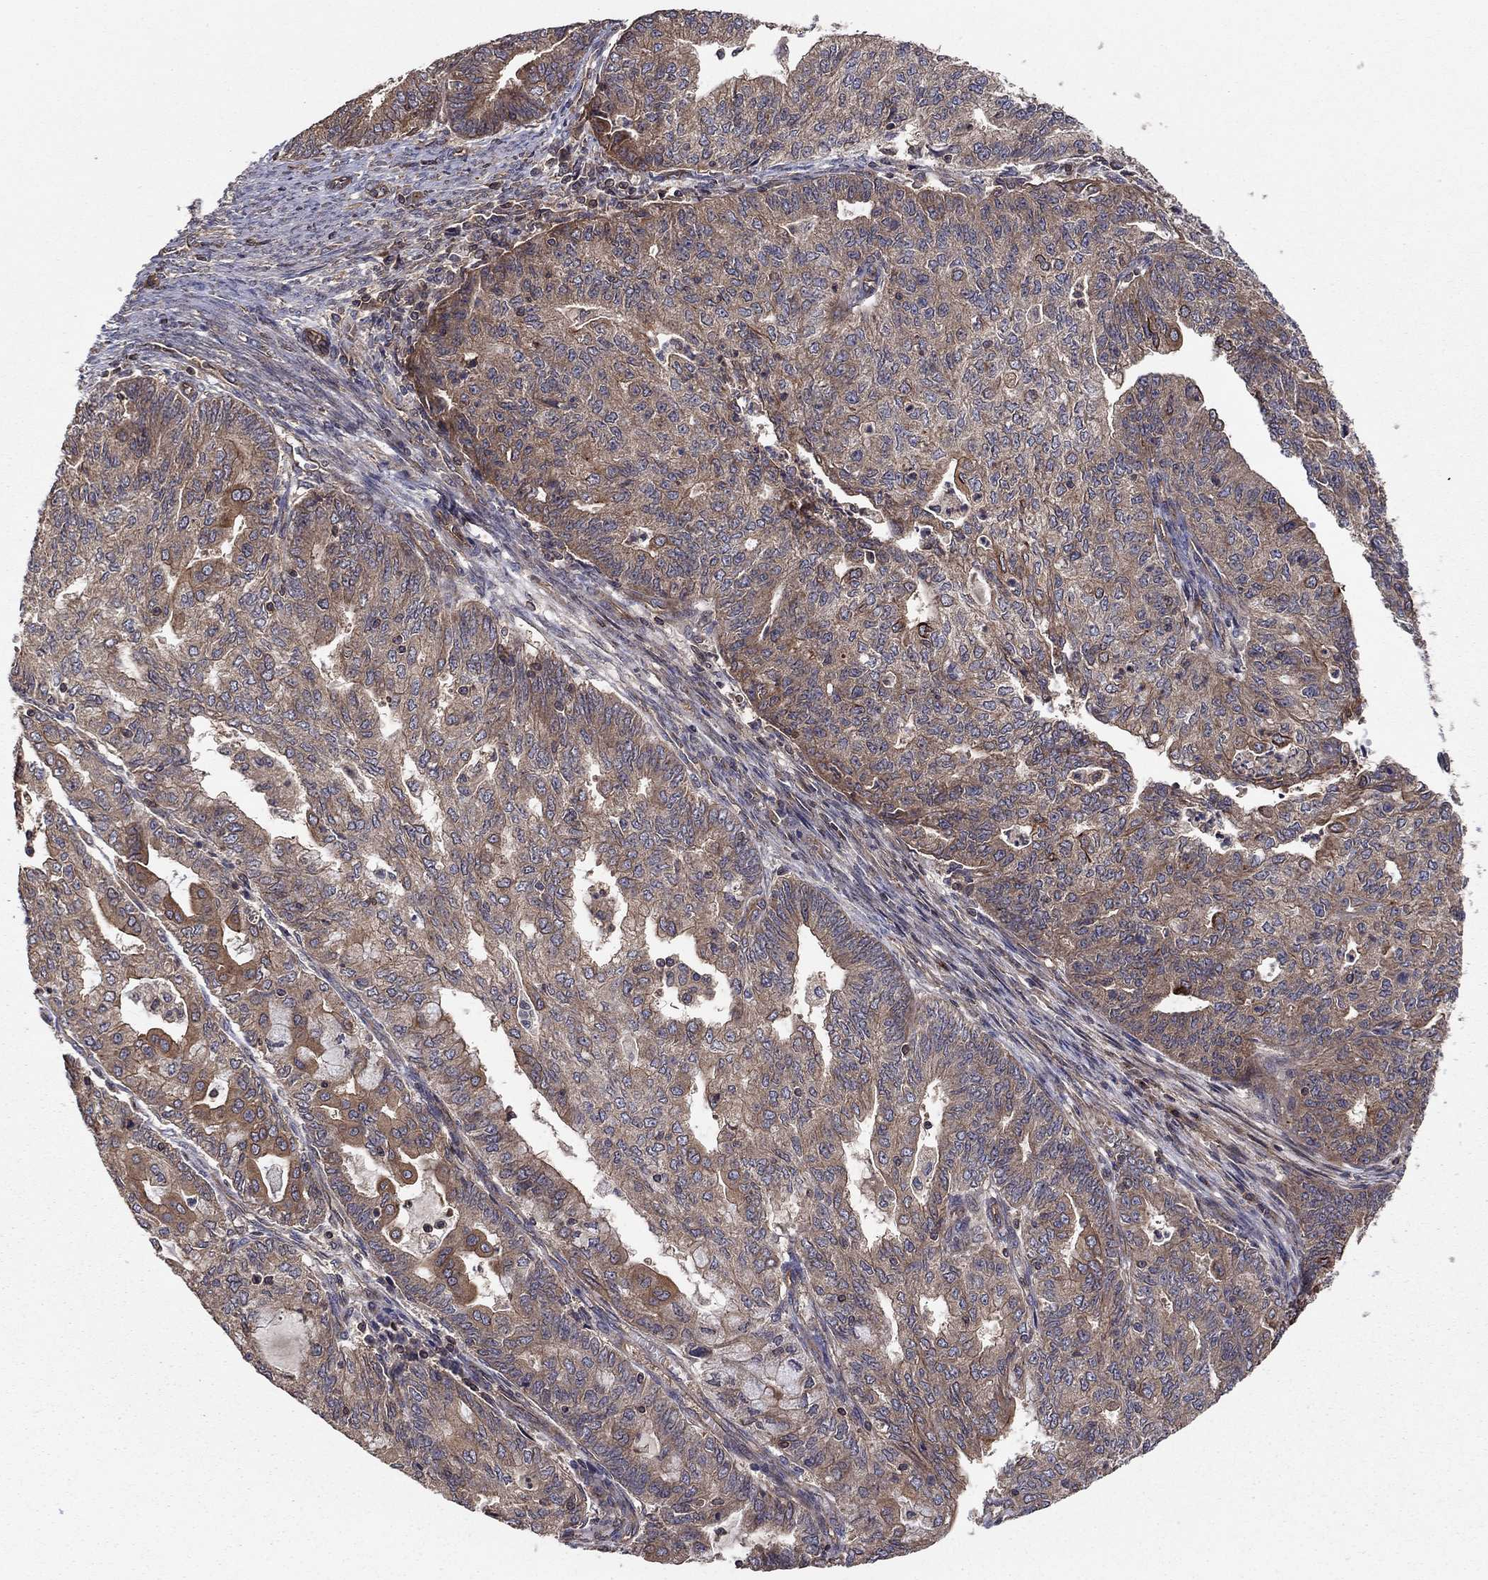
{"staining": {"intensity": "strong", "quantity": "25%-75%", "location": "cytoplasmic/membranous"}, "tissue": "endometrial cancer", "cell_type": "Tumor cells", "image_type": "cancer", "snomed": [{"axis": "morphology", "description": "Adenocarcinoma, NOS"}, {"axis": "topography", "description": "Endometrium"}], "caption": "An image of human endometrial cancer stained for a protein exhibits strong cytoplasmic/membranous brown staining in tumor cells. The protein of interest is stained brown, and the nuclei are stained in blue (DAB (3,3'-diaminobenzidine) IHC with brightfield microscopy, high magnification).", "gene": "BMERB1", "patient": {"sex": "female", "age": 82}}